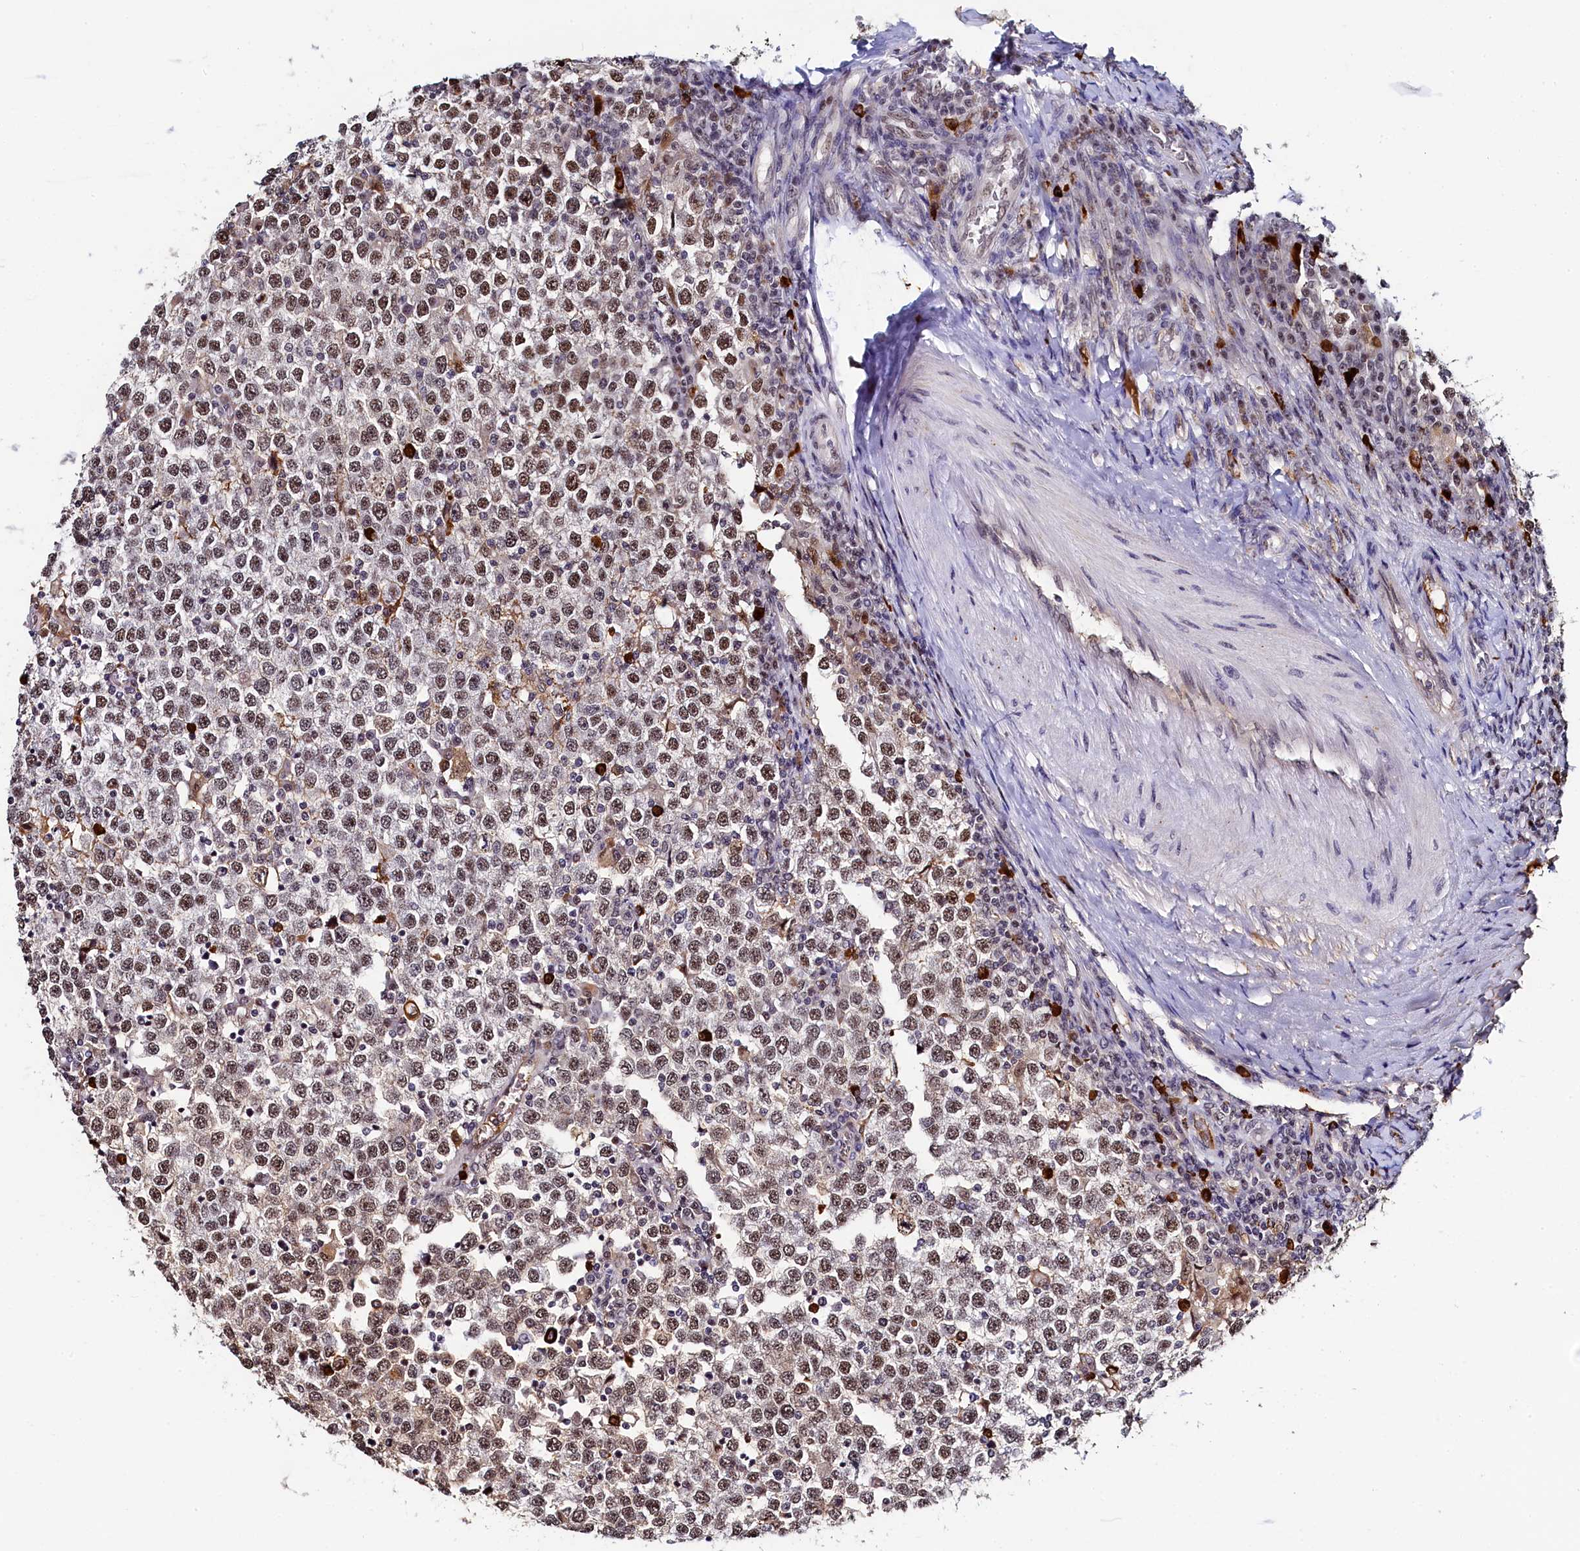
{"staining": {"intensity": "moderate", "quantity": ">75%", "location": "nuclear"}, "tissue": "testis cancer", "cell_type": "Tumor cells", "image_type": "cancer", "snomed": [{"axis": "morphology", "description": "Seminoma, NOS"}, {"axis": "topography", "description": "Testis"}], "caption": "DAB (3,3'-diaminobenzidine) immunohistochemical staining of testis cancer (seminoma) displays moderate nuclear protein staining in approximately >75% of tumor cells.", "gene": "INTS14", "patient": {"sex": "male", "age": 65}}